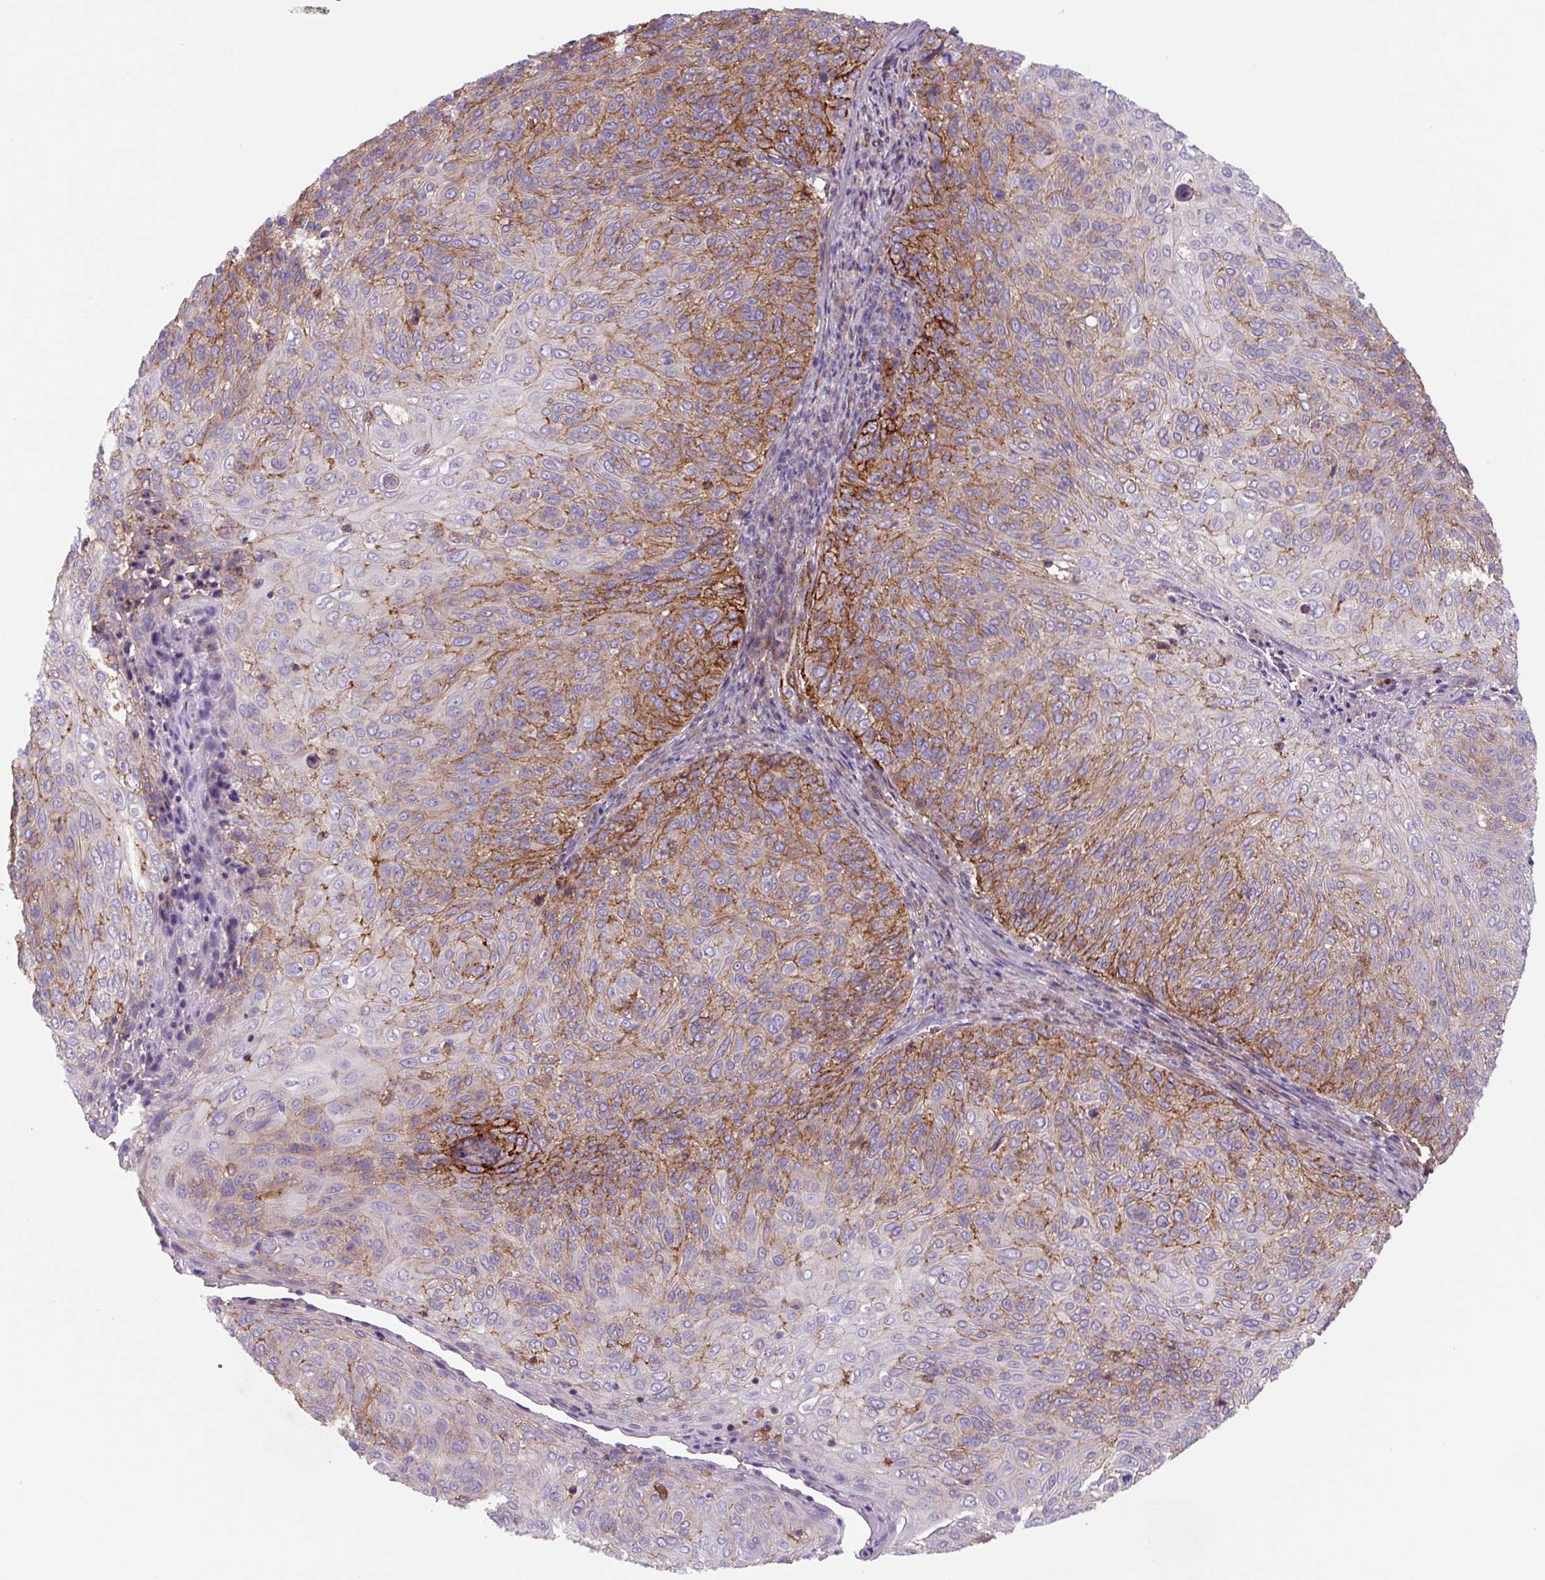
{"staining": {"intensity": "moderate", "quantity": "25%-75%", "location": "cytoplasmic/membranous"}, "tissue": "cervical cancer", "cell_type": "Tumor cells", "image_type": "cancer", "snomed": [{"axis": "morphology", "description": "Squamous cell carcinoma, NOS"}, {"axis": "topography", "description": "Cervix"}], "caption": "Immunohistochemistry staining of cervical cancer (squamous cell carcinoma), which exhibits medium levels of moderate cytoplasmic/membranous positivity in approximately 25%-75% of tumor cells indicating moderate cytoplasmic/membranous protein staining. The staining was performed using DAB (3,3'-diaminobenzidine) (brown) for protein detection and nuclei were counterstained in hematoxylin (blue).", "gene": "DHFR2", "patient": {"sex": "female", "age": 31}}